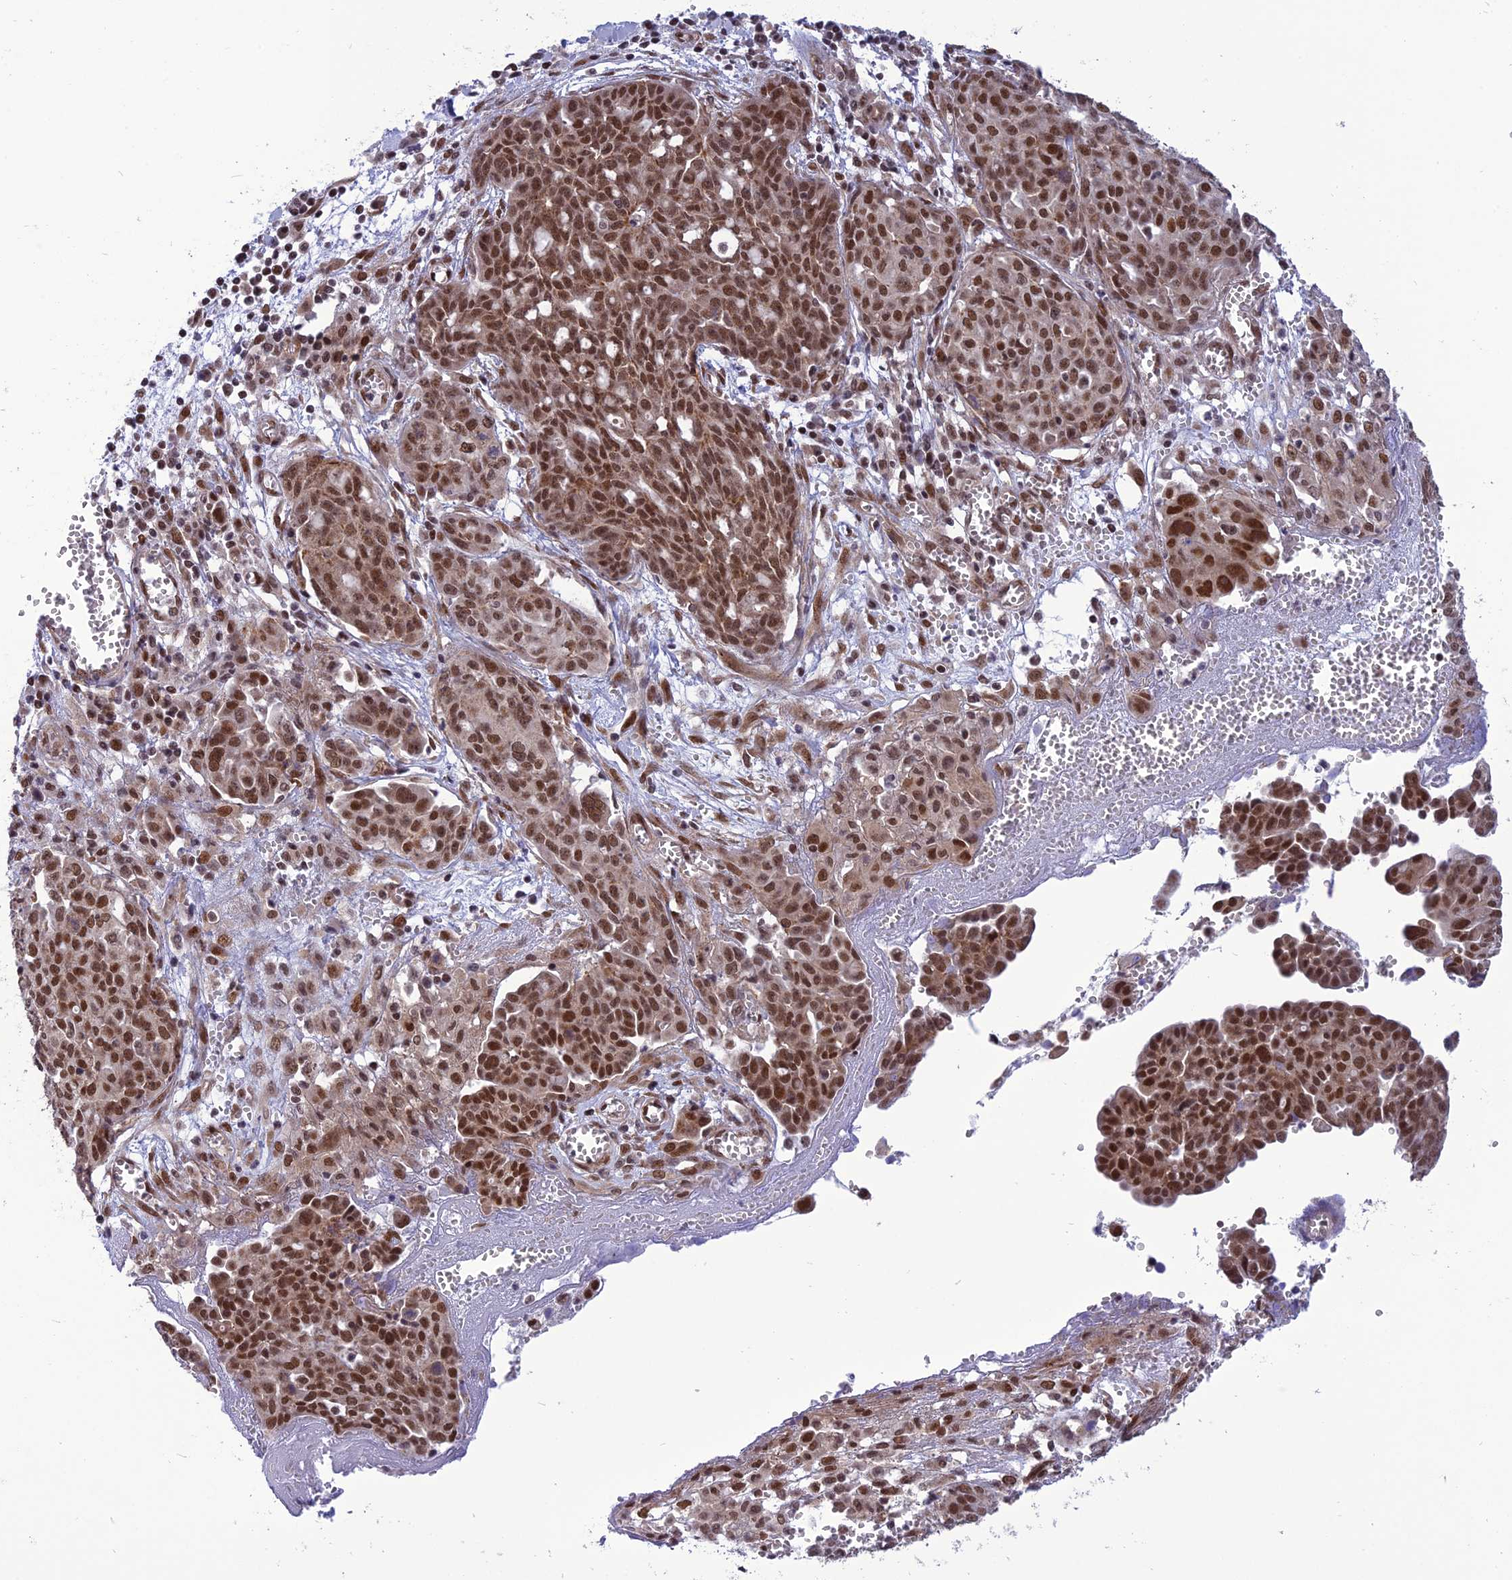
{"staining": {"intensity": "moderate", "quantity": ">75%", "location": "nuclear"}, "tissue": "ovarian cancer", "cell_type": "Tumor cells", "image_type": "cancer", "snomed": [{"axis": "morphology", "description": "Cystadenocarcinoma, serous, NOS"}, {"axis": "topography", "description": "Soft tissue"}, {"axis": "topography", "description": "Ovary"}], "caption": "Protein expression analysis of ovarian serous cystadenocarcinoma reveals moderate nuclear positivity in about >75% of tumor cells.", "gene": "RTRAF", "patient": {"sex": "female", "age": 57}}